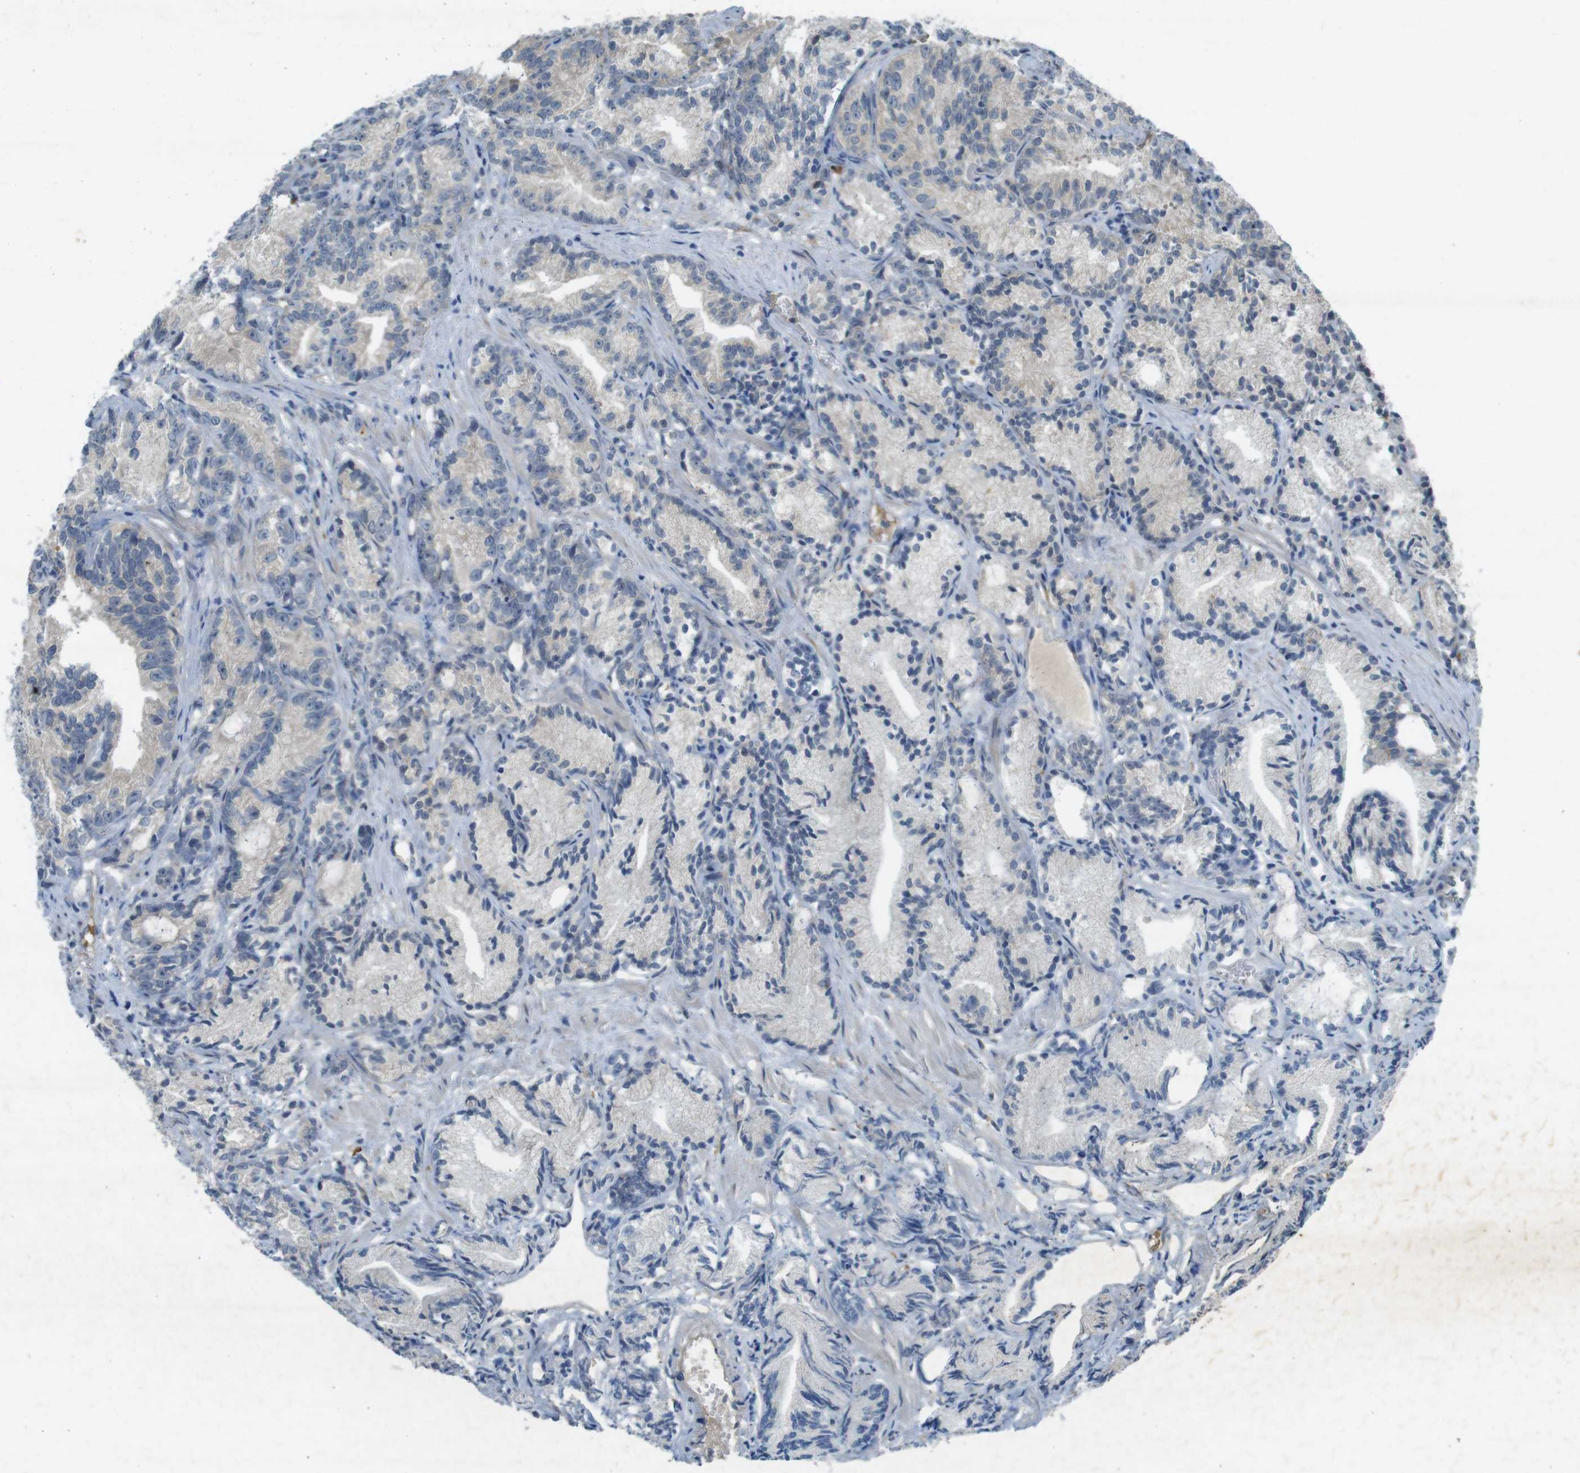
{"staining": {"intensity": "weak", "quantity": "<25%", "location": "cytoplasmic/membranous"}, "tissue": "prostate cancer", "cell_type": "Tumor cells", "image_type": "cancer", "snomed": [{"axis": "morphology", "description": "Adenocarcinoma, Low grade"}, {"axis": "topography", "description": "Prostate"}], "caption": "This histopathology image is of adenocarcinoma (low-grade) (prostate) stained with immunohistochemistry to label a protein in brown with the nuclei are counter-stained blue. There is no staining in tumor cells.", "gene": "FLCN", "patient": {"sex": "male", "age": 89}}